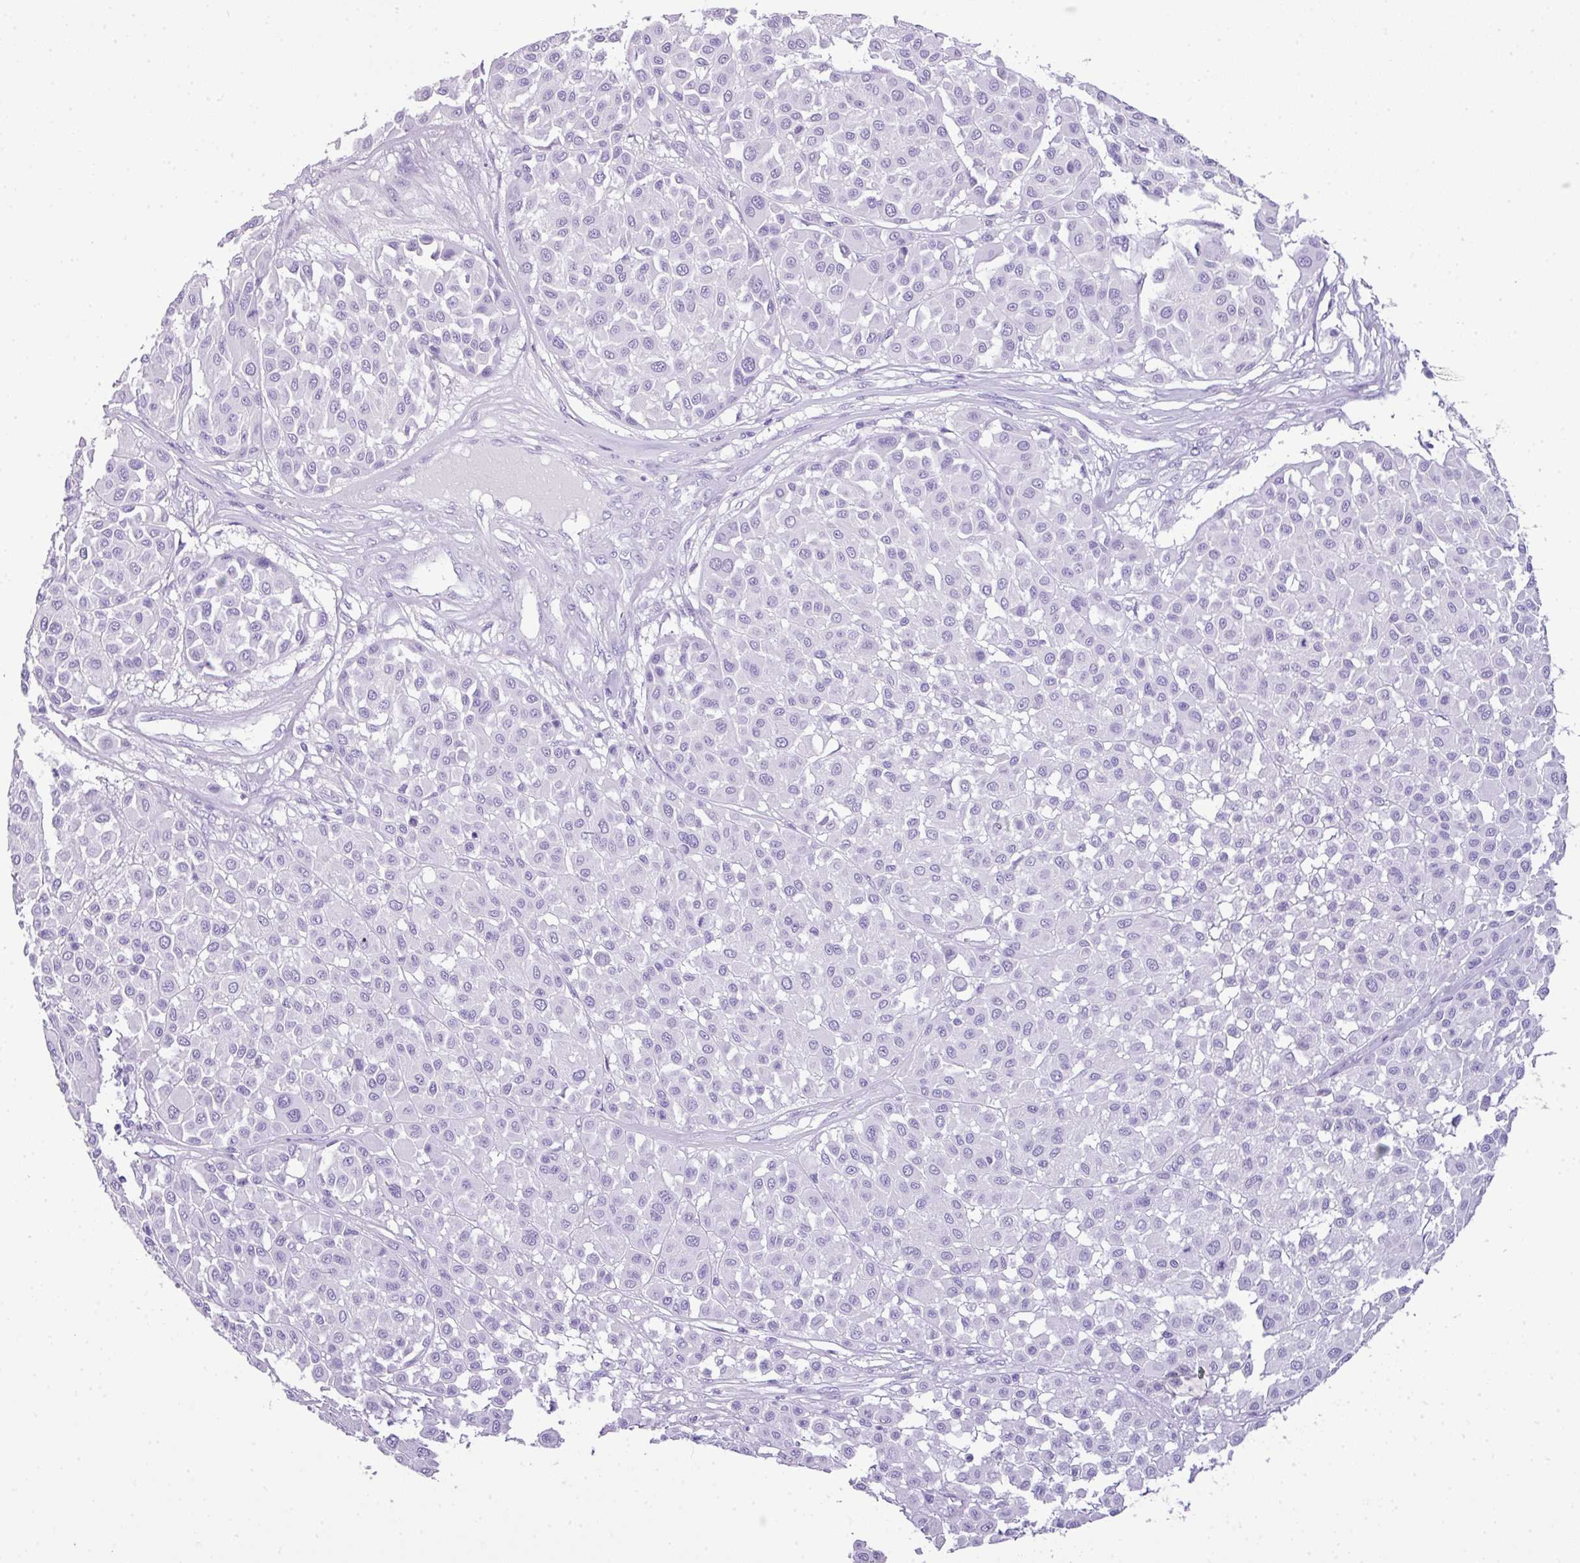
{"staining": {"intensity": "negative", "quantity": "none", "location": "none"}, "tissue": "melanoma", "cell_type": "Tumor cells", "image_type": "cancer", "snomed": [{"axis": "morphology", "description": "Malignant melanoma, Metastatic site"}, {"axis": "topography", "description": "Soft tissue"}], "caption": "A histopathology image of malignant melanoma (metastatic site) stained for a protein reveals no brown staining in tumor cells. (Brightfield microscopy of DAB (3,3'-diaminobenzidine) immunohistochemistry (IHC) at high magnification).", "gene": "TNP1", "patient": {"sex": "male", "age": 41}}